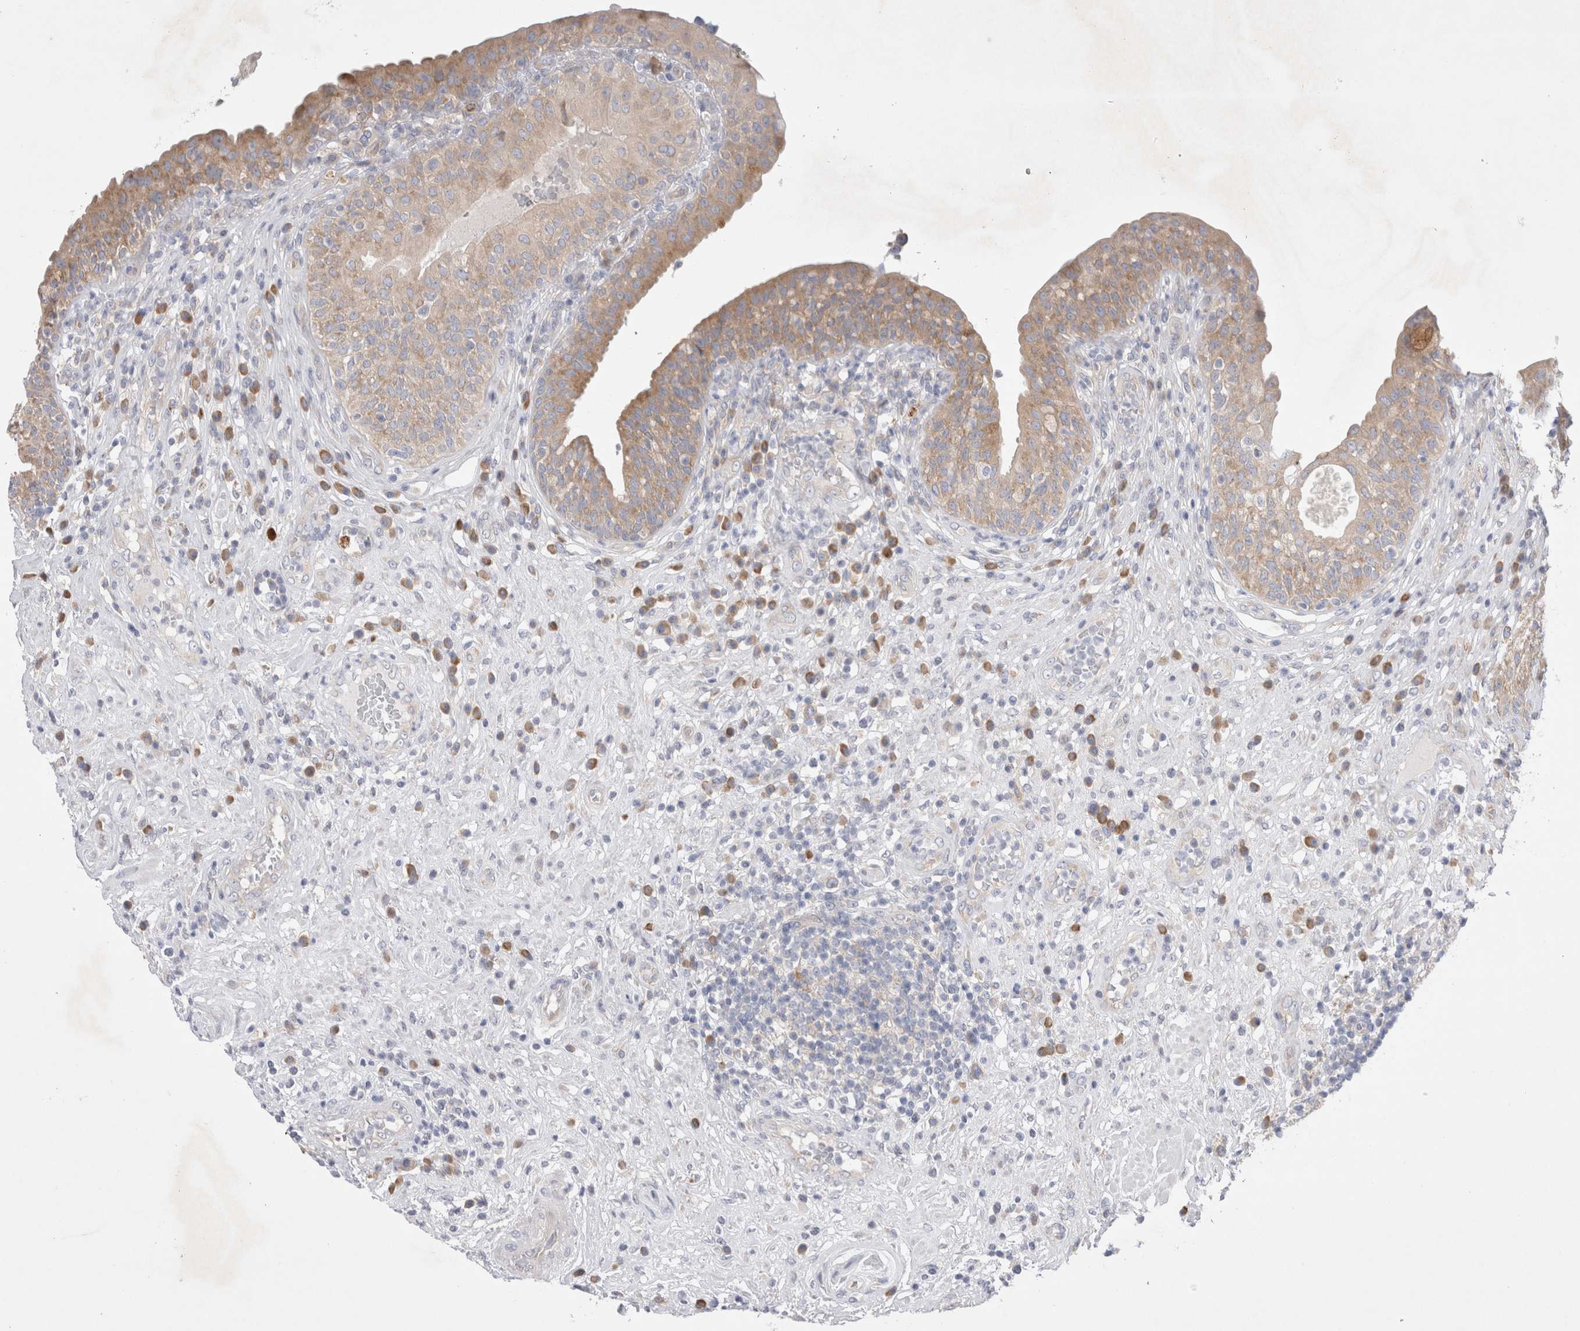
{"staining": {"intensity": "moderate", "quantity": "25%-75%", "location": "cytoplasmic/membranous"}, "tissue": "urinary bladder", "cell_type": "Urothelial cells", "image_type": "normal", "snomed": [{"axis": "morphology", "description": "Normal tissue, NOS"}, {"axis": "topography", "description": "Urinary bladder"}], "caption": "Urothelial cells display medium levels of moderate cytoplasmic/membranous expression in about 25%-75% of cells in benign human urinary bladder. (IHC, brightfield microscopy, high magnification).", "gene": "RBM12B", "patient": {"sex": "female", "age": 62}}